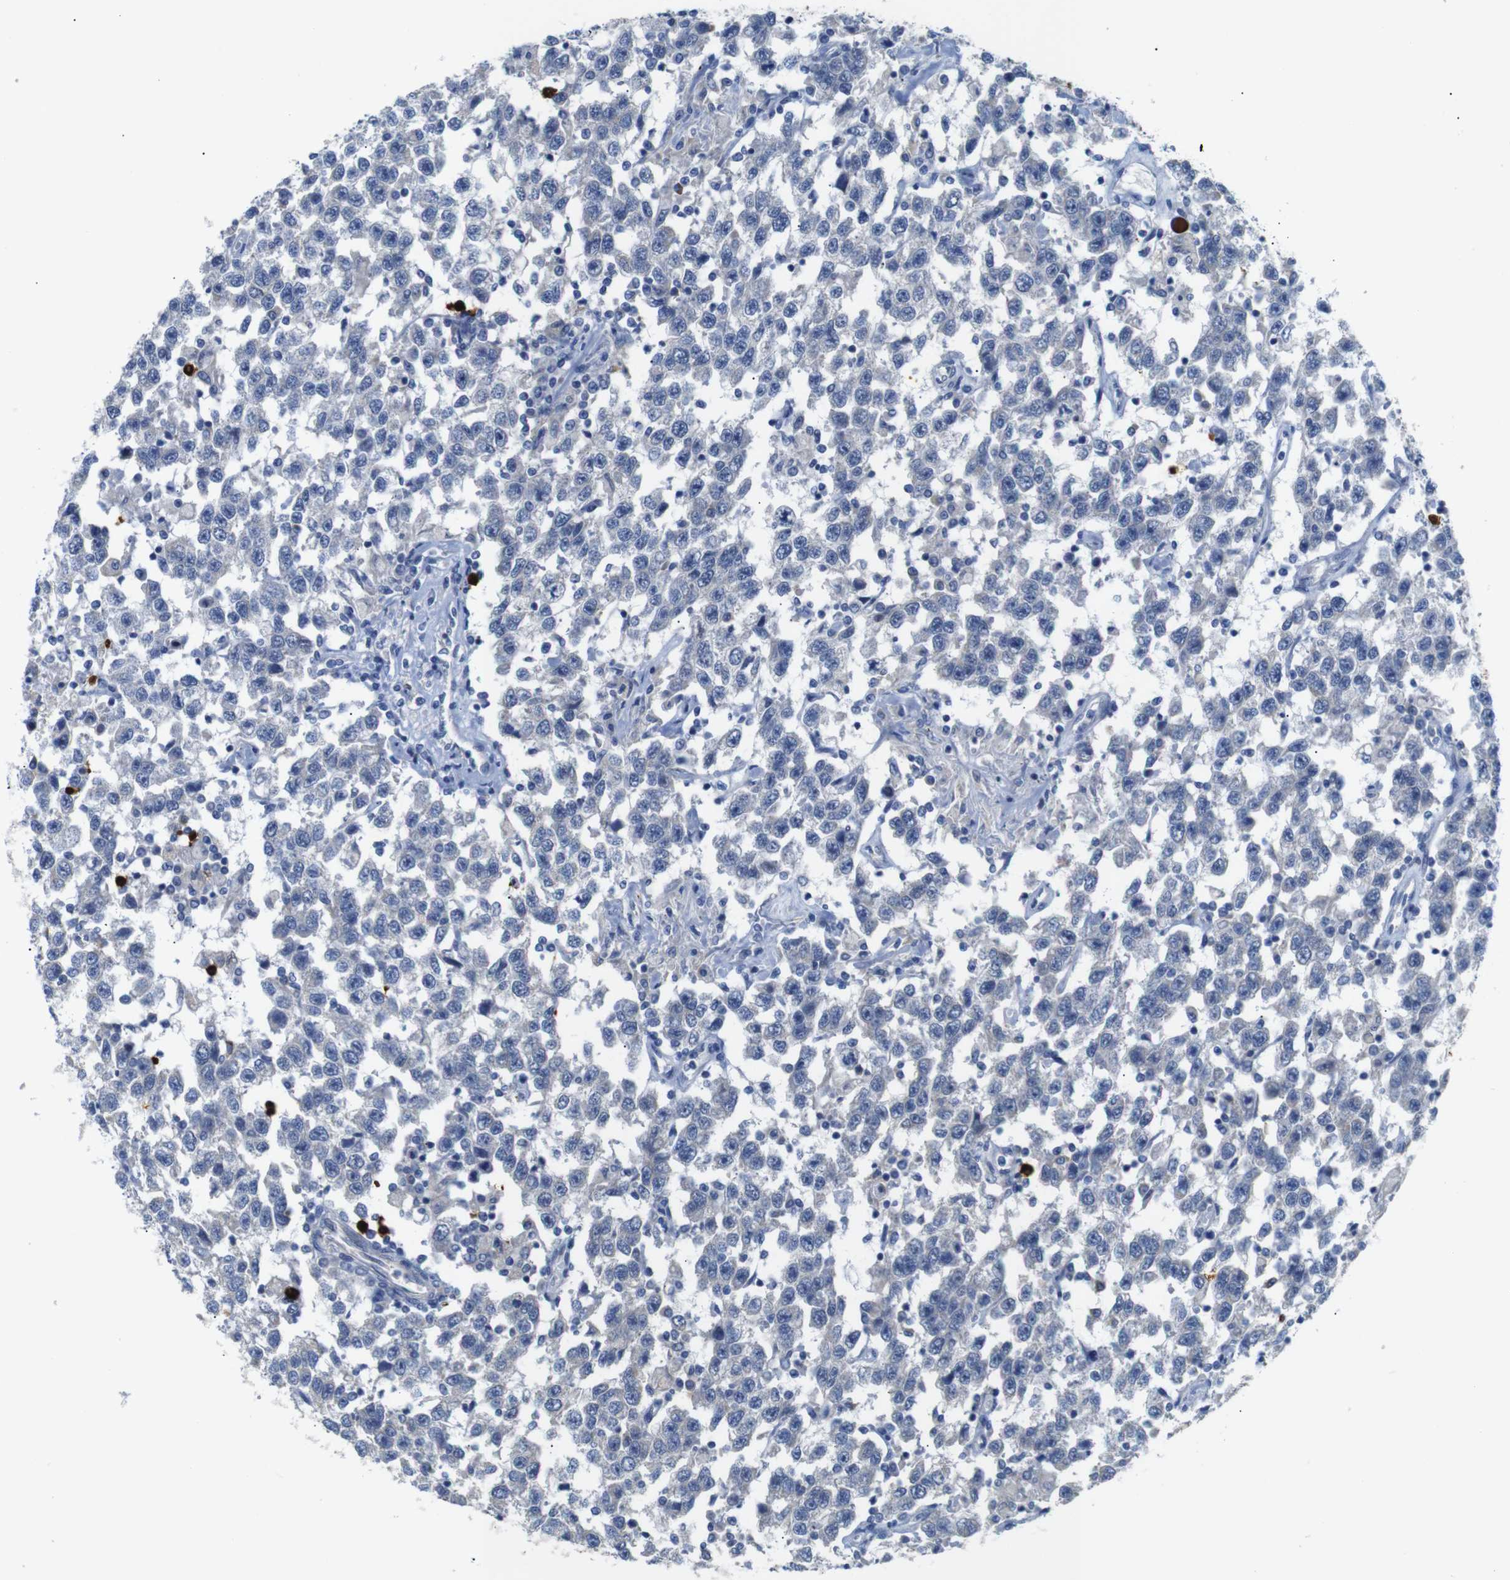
{"staining": {"intensity": "negative", "quantity": "none", "location": "none"}, "tissue": "testis cancer", "cell_type": "Tumor cells", "image_type": "cancer", "snomed": [{"axis": "morphology", "description": "Seminoma, NOS"}, {"axis": "topography", "description": "Testis"}], "caption": "This is an immunohistochemistry (IHC) photomicrograph of seminoma (testis). There is no positivity in tumor cells.", "gene": "ALOX15", "patient": {"sex": "male", "age": 41}}